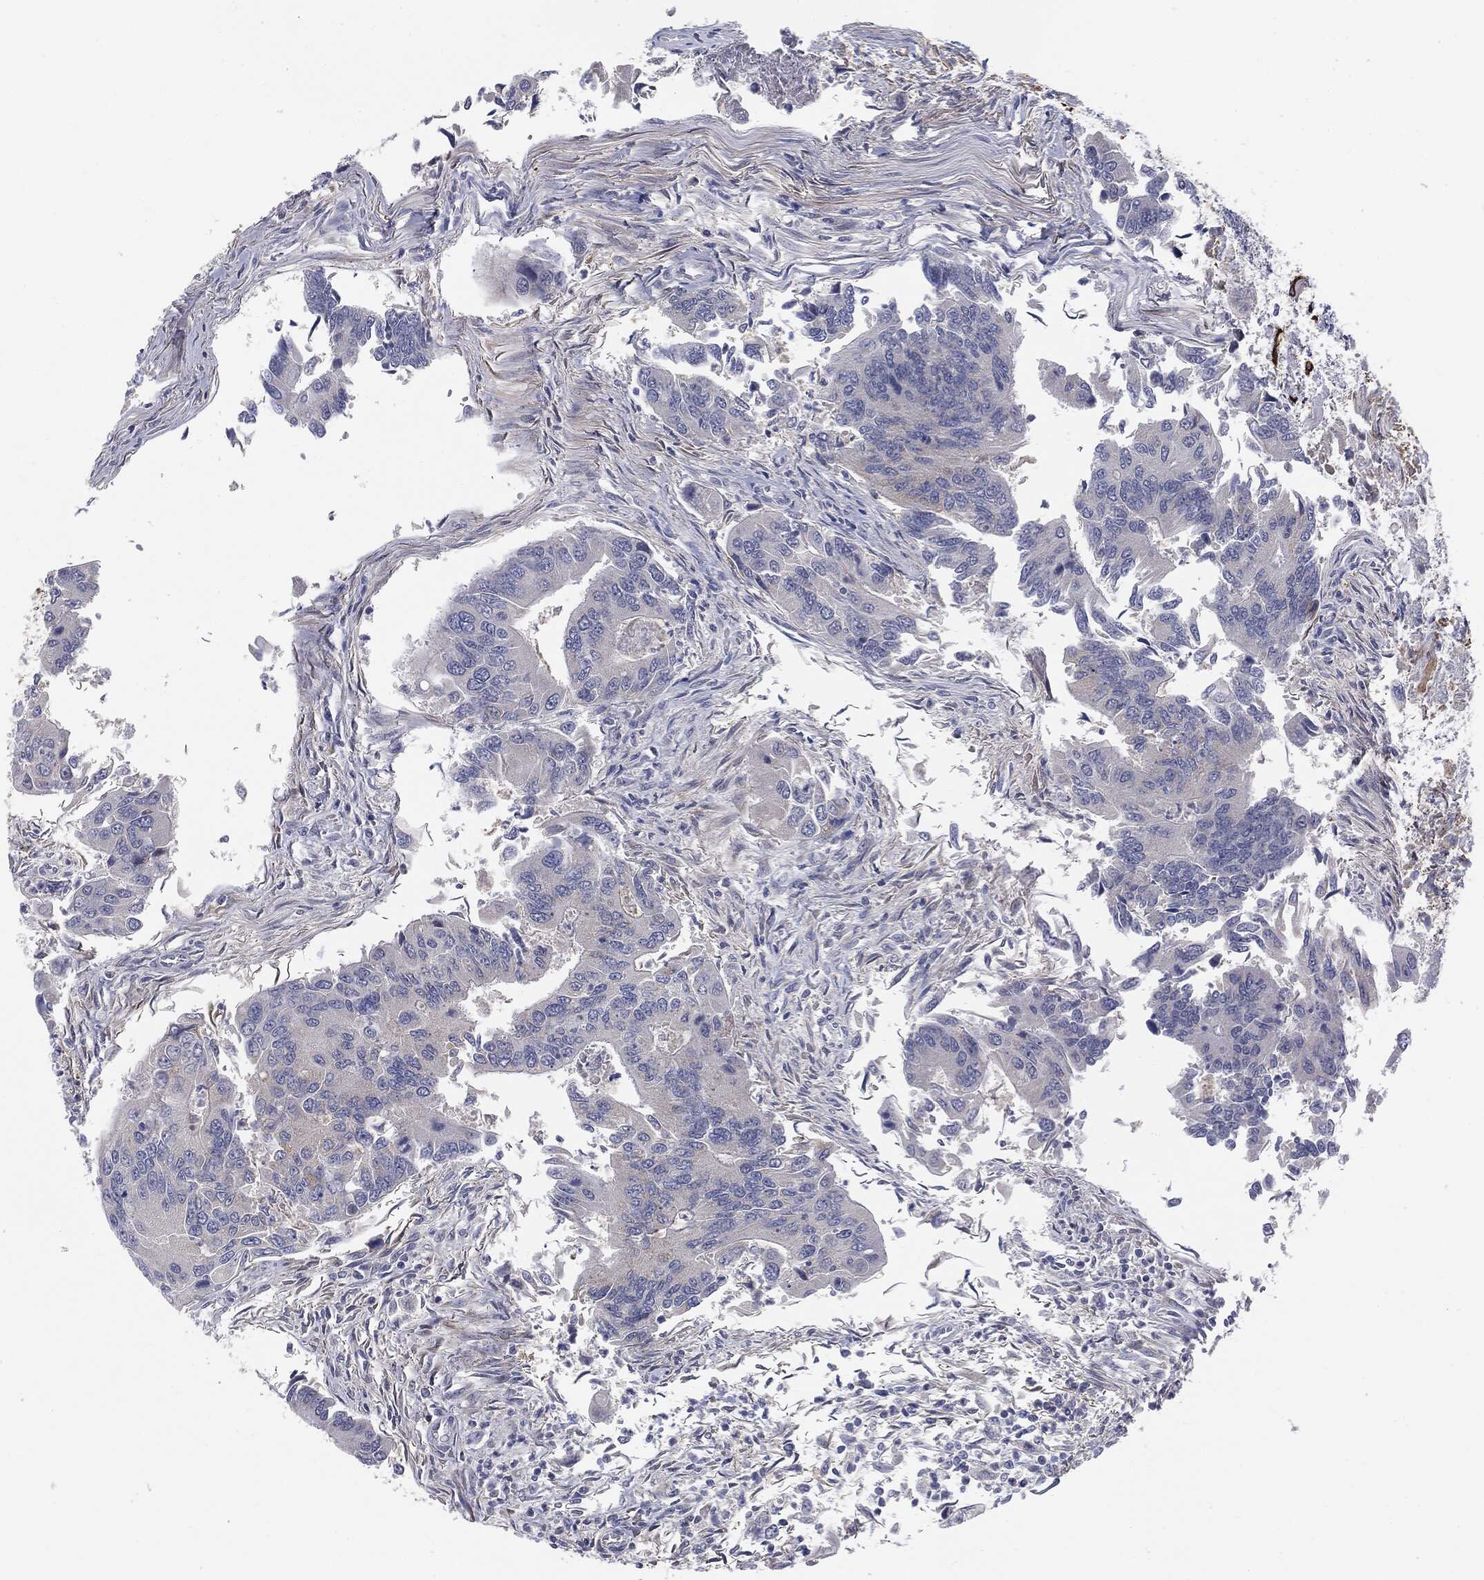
{"staining": {"intensity": "negative", "quantity": "none", "location": "none"}, "tissue": "colorectal cancer", "cell_type": "Tumor cells", "image_type": "cancer", "snomed": [{"axis": "morphology", "description": "Adenocarcinoma, NOS"}, {"axis": "topography", "description": "Colon"}], "caption": "Protein analysis of colorectal cancer demonstrates no significant staining in tumor cells. (Brightfield microscopy of DAB (3,3'-diaminobenzidine) IHC at high magnification).", "gene": "KRT5", "patient": {"sex": "female", "age": 67}}